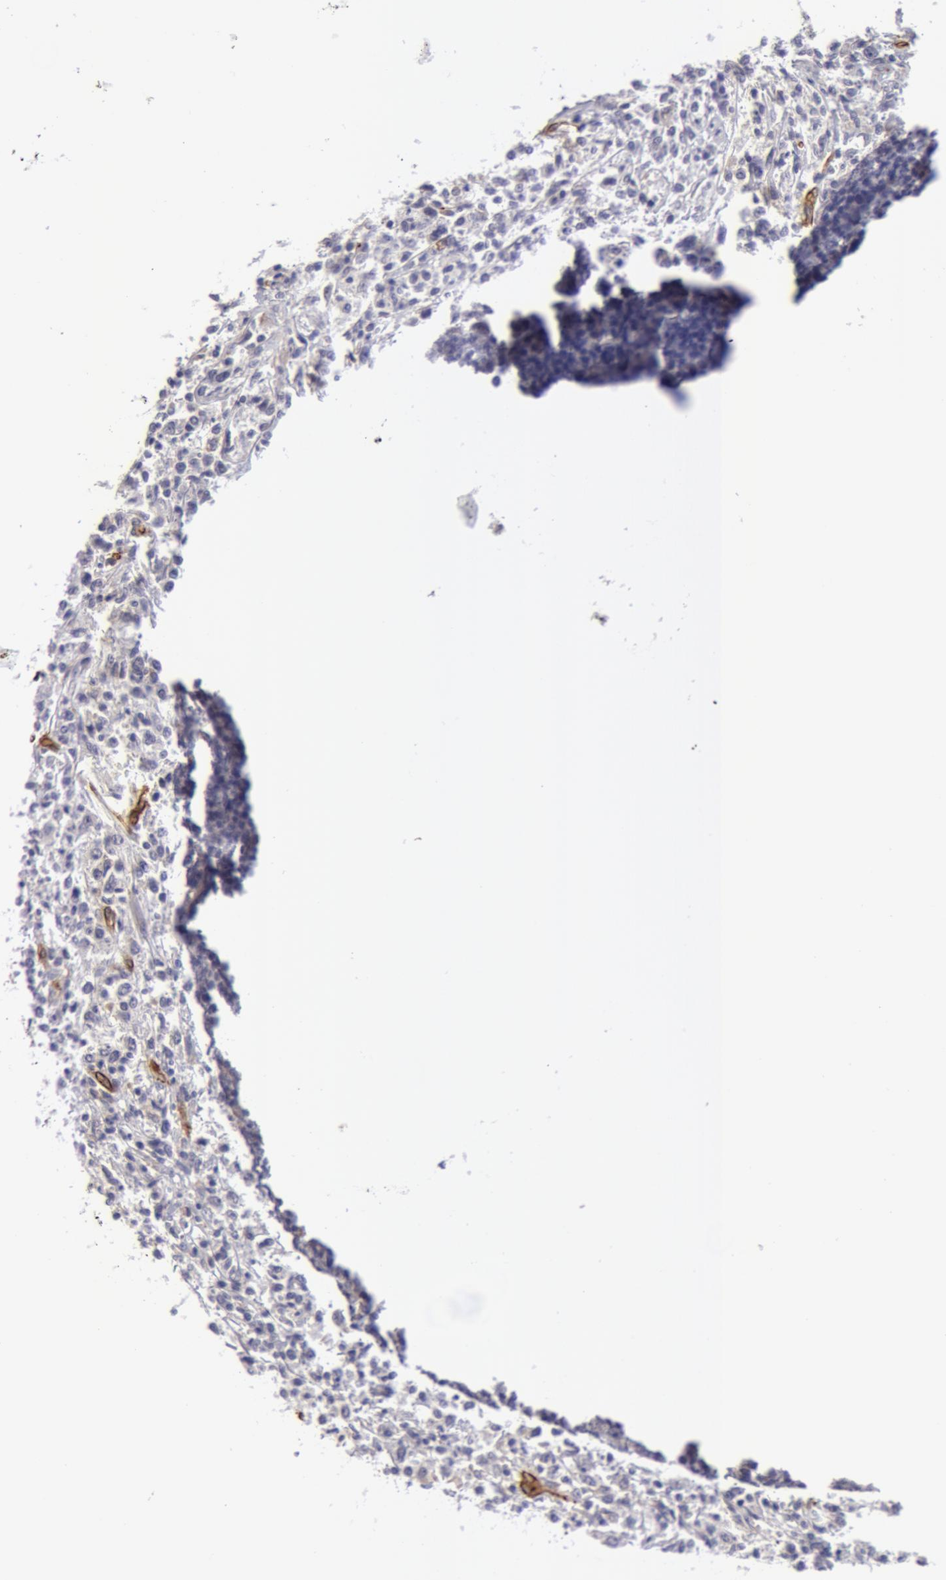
{"staining": {"intensity": "negative", "quantity": "none", "location": "none"}, "tissue": "lymphoma", "cell_type": "Tumor cells", "image_type": "cancer", "snomed": [{"axis": "morphology", "description": "Malignant lymphoma, non-Hodgkin's type, Low grade"}, {"axis": "topography", "description": "Lymph node"}], "caption": "An immunohistochemistry image of low-grade malignant lymphoma, non-Hodgkin's type is shown. There is no staining in tumor cells of low-grade malignant lymphoma, non-Hodgkin's type.", "gene": "IL23A", "patient": {"sex": "male", "age": 74}}